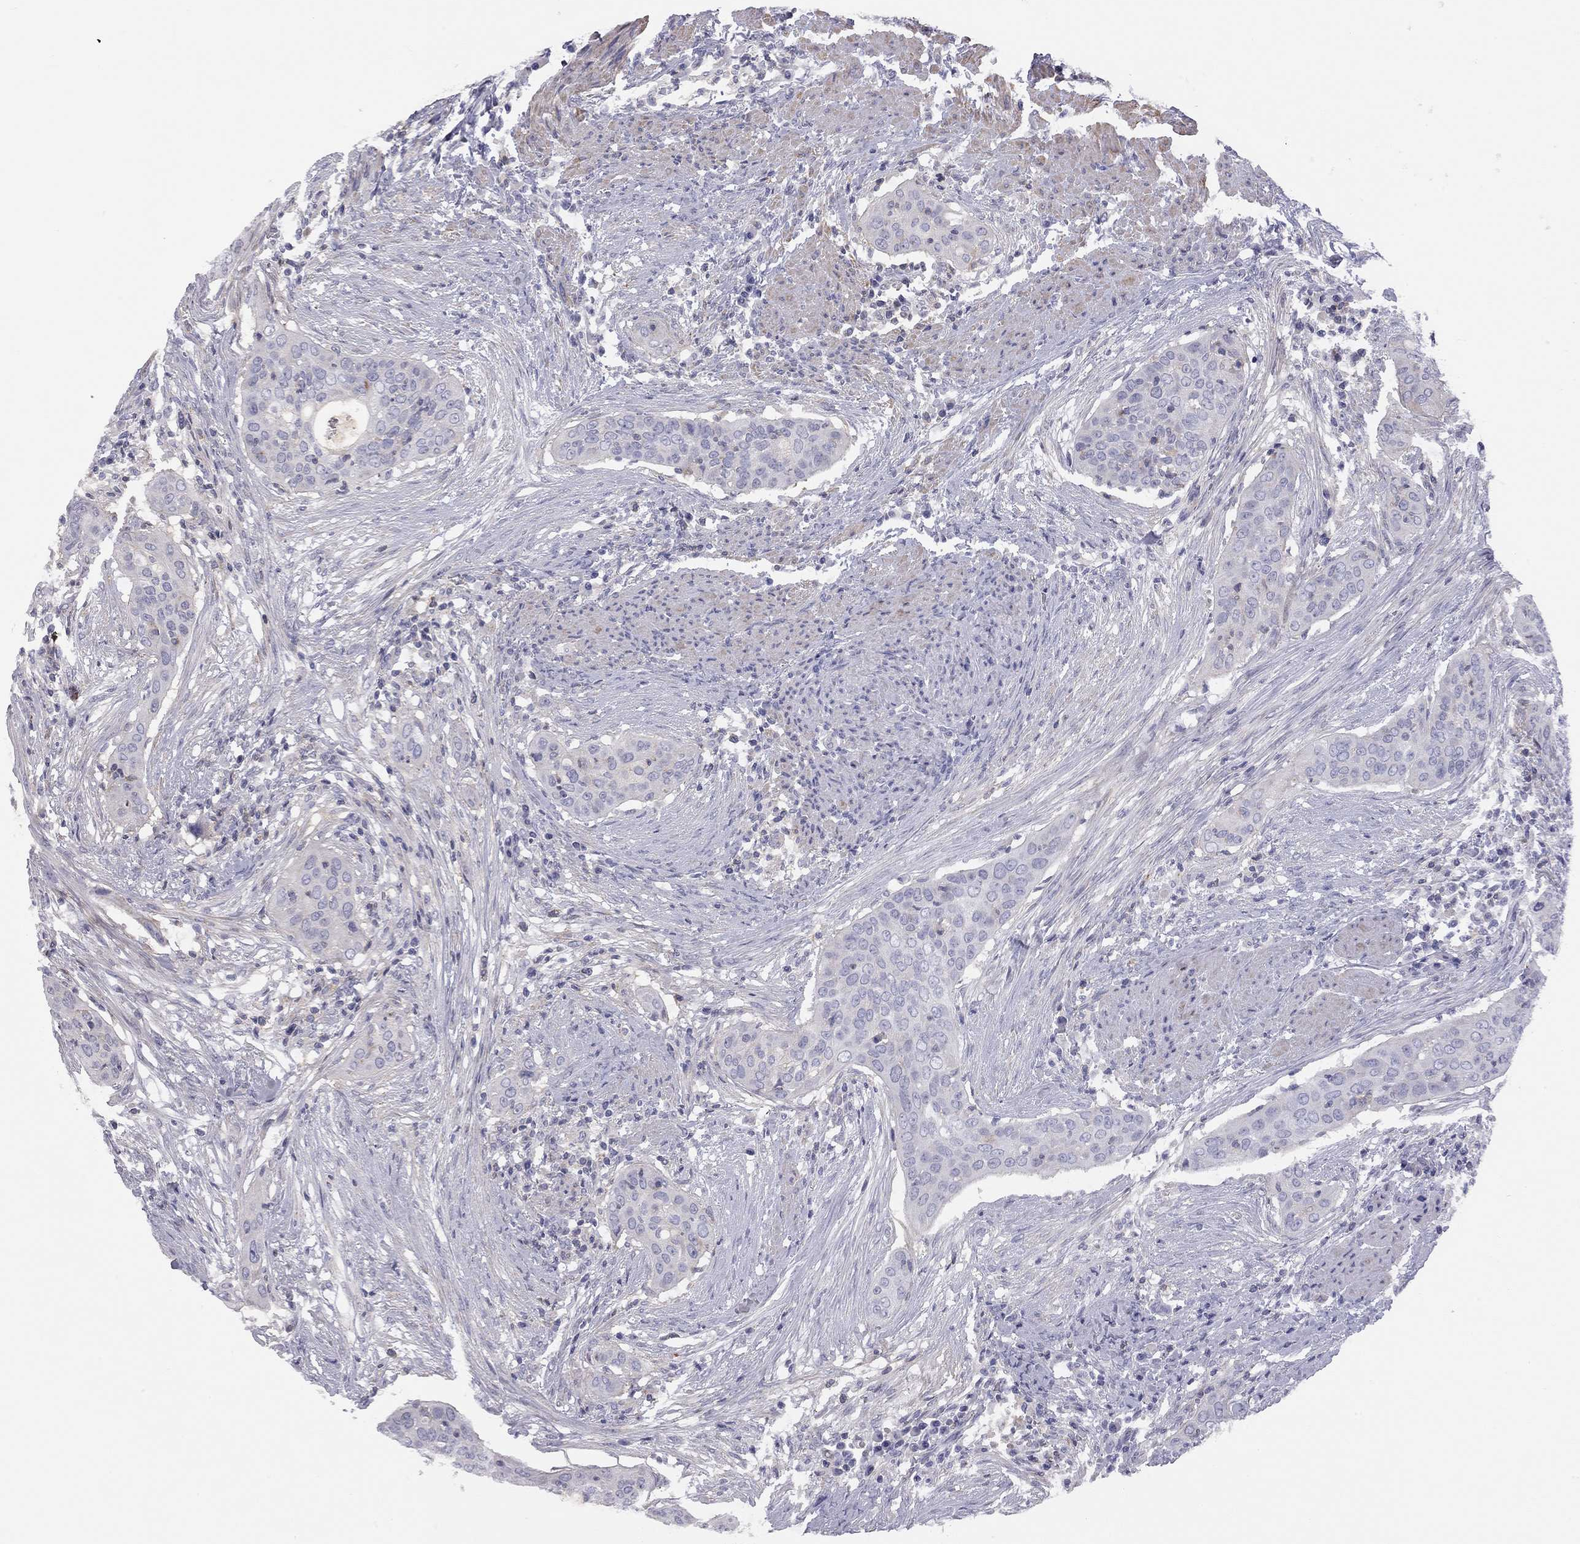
{"staining": {"intensity": "negative", "quantity": "none", "location": "none"}, "tissue": "urothelial cancer", "cell_type": "Tumor cells", "image_type": "cancer", "snomed": [{"axis": "morphology", "description": "Urothelial carcinoma, High grade"}, {"axis": "topography", "description": "Urinary bladder"}], "caption": "Urothelial cancer stained for a protein using immunohistochemistry (IHC) reveals no positivity tumor cells.", "gene": "ADCYAP1", "patient": {"sex": "male", "age": 82}}